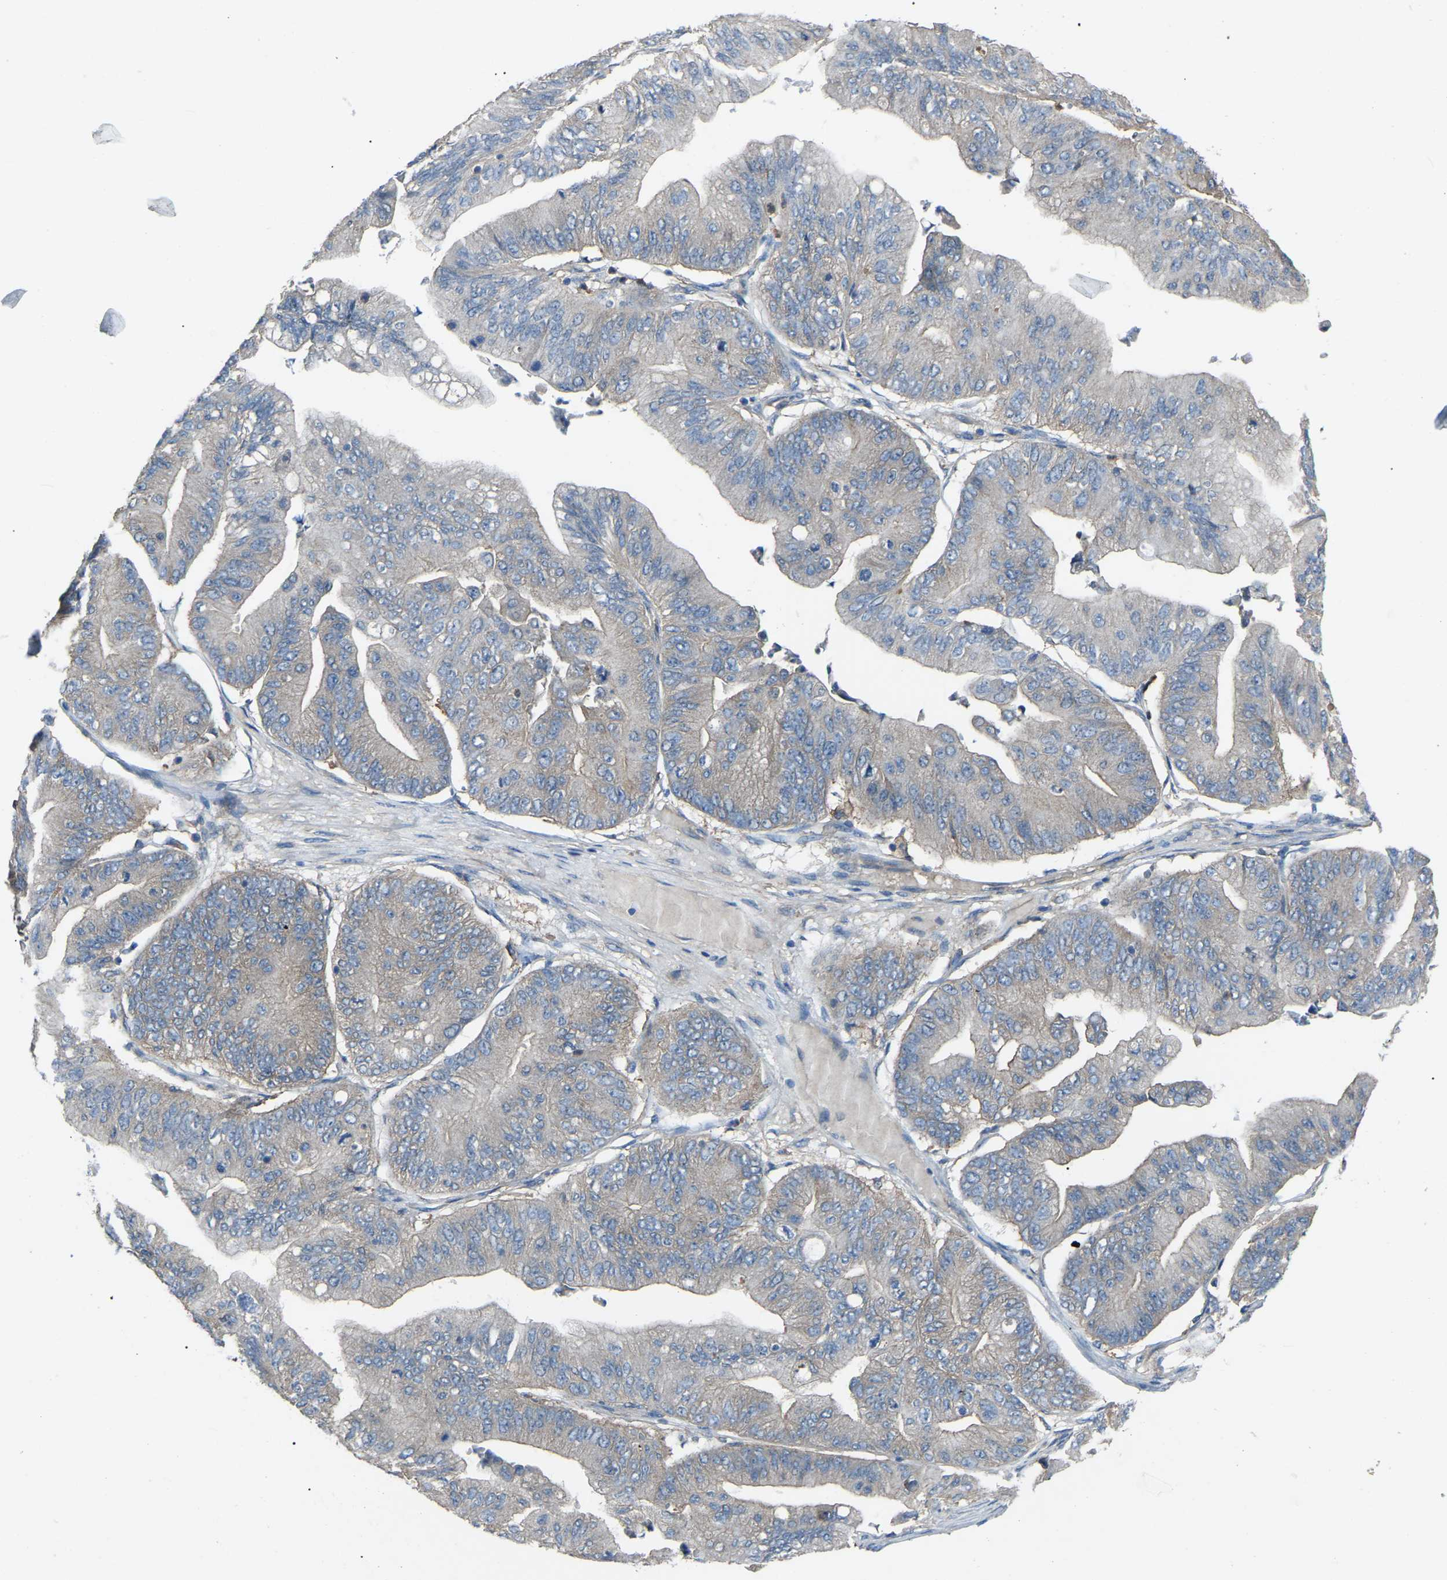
{"staining": {"intensity": "weak", "quantity": "<25%", "location": "cytoplasmic/membranous"}, "tissue": "ovarian cancer", "cell_type": "Tumor cells", "image_type": "cancer", "snomed": [{"axis": "morphology", "description": "Cystadenocarcinoma, mucinous, NOS"}, {"axis": "topography", "description": "Ovary"}], "caption": "An immunohistochemistry image of mucinous cystadenocarcinoma (ovarian) is shown. There is no staining in tumor cells of mucinous cystadenocarcinoma (ovarian). Brightfield microscopy of immunohistochemistry (IHC) stained with DAB (3,3'-diaminobenzidine) (brown) and hematoxylin (blue), captured at high magnification.", "gene": "AIMP1", "patient": {"sex": "female", "age": 61}}